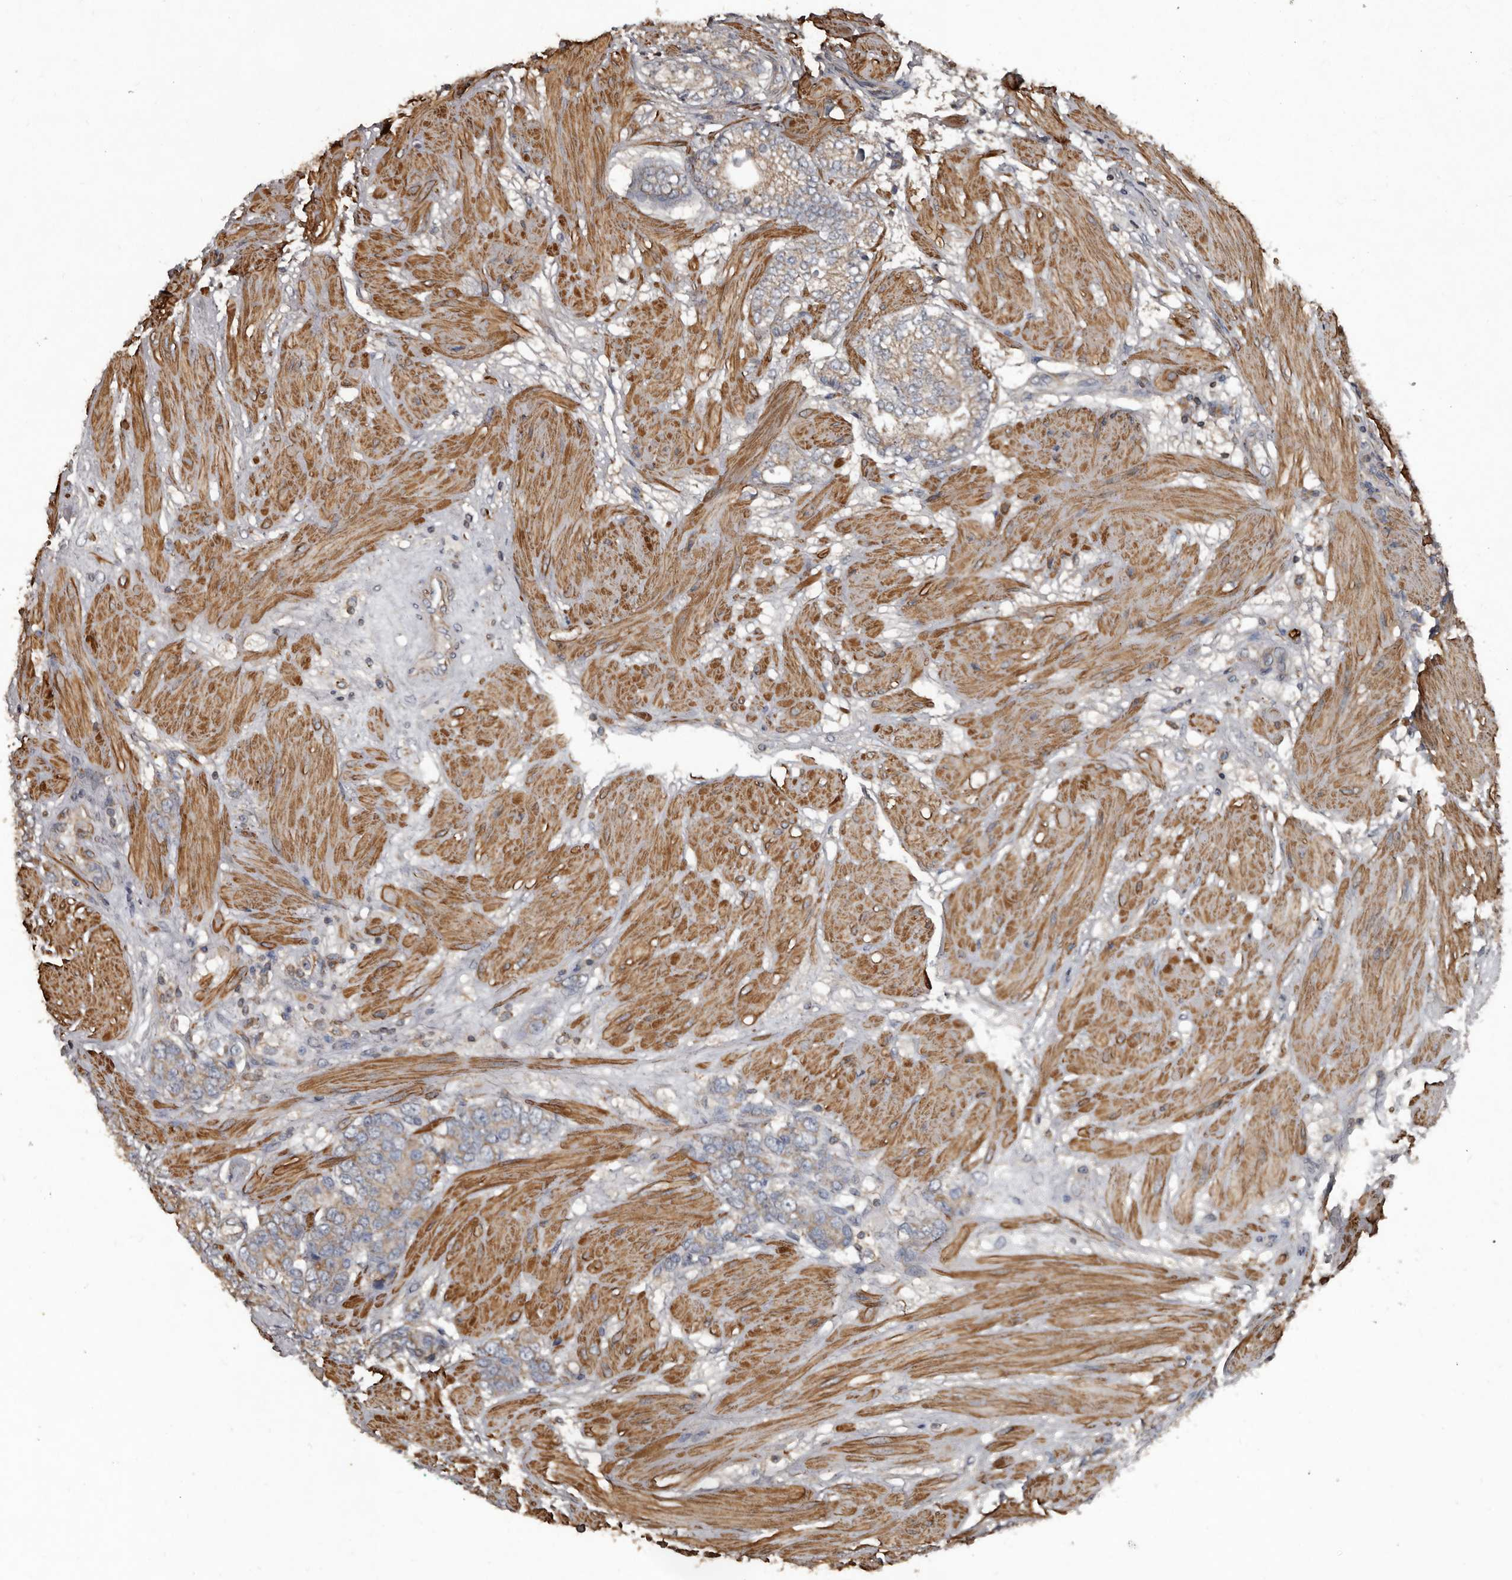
{"staining": {"intensity": "weak", "quantity": ">75%", "location": "cytoplasmic/membranous"}, "tissue": "prostate cancer", "cell_type": "Tumor cells", "image_type": "cancer", "snomed": [{"axis": "morphology", "description": "Adenocarcinoma, High grade"}, {"axis": "topography", "description": "Prostate"}], "caption": "Prostate cancer (high-grade adenocarcinoma) was stained to show a protein in brown. There is low levels of weak cytoplasmic/membranous staining in about >75% of tumor cells. (DAB IHC with brightfield microscopy, high magnification).", "gene": "GREB1", "patient": {"sex": "male", "age": 50}}